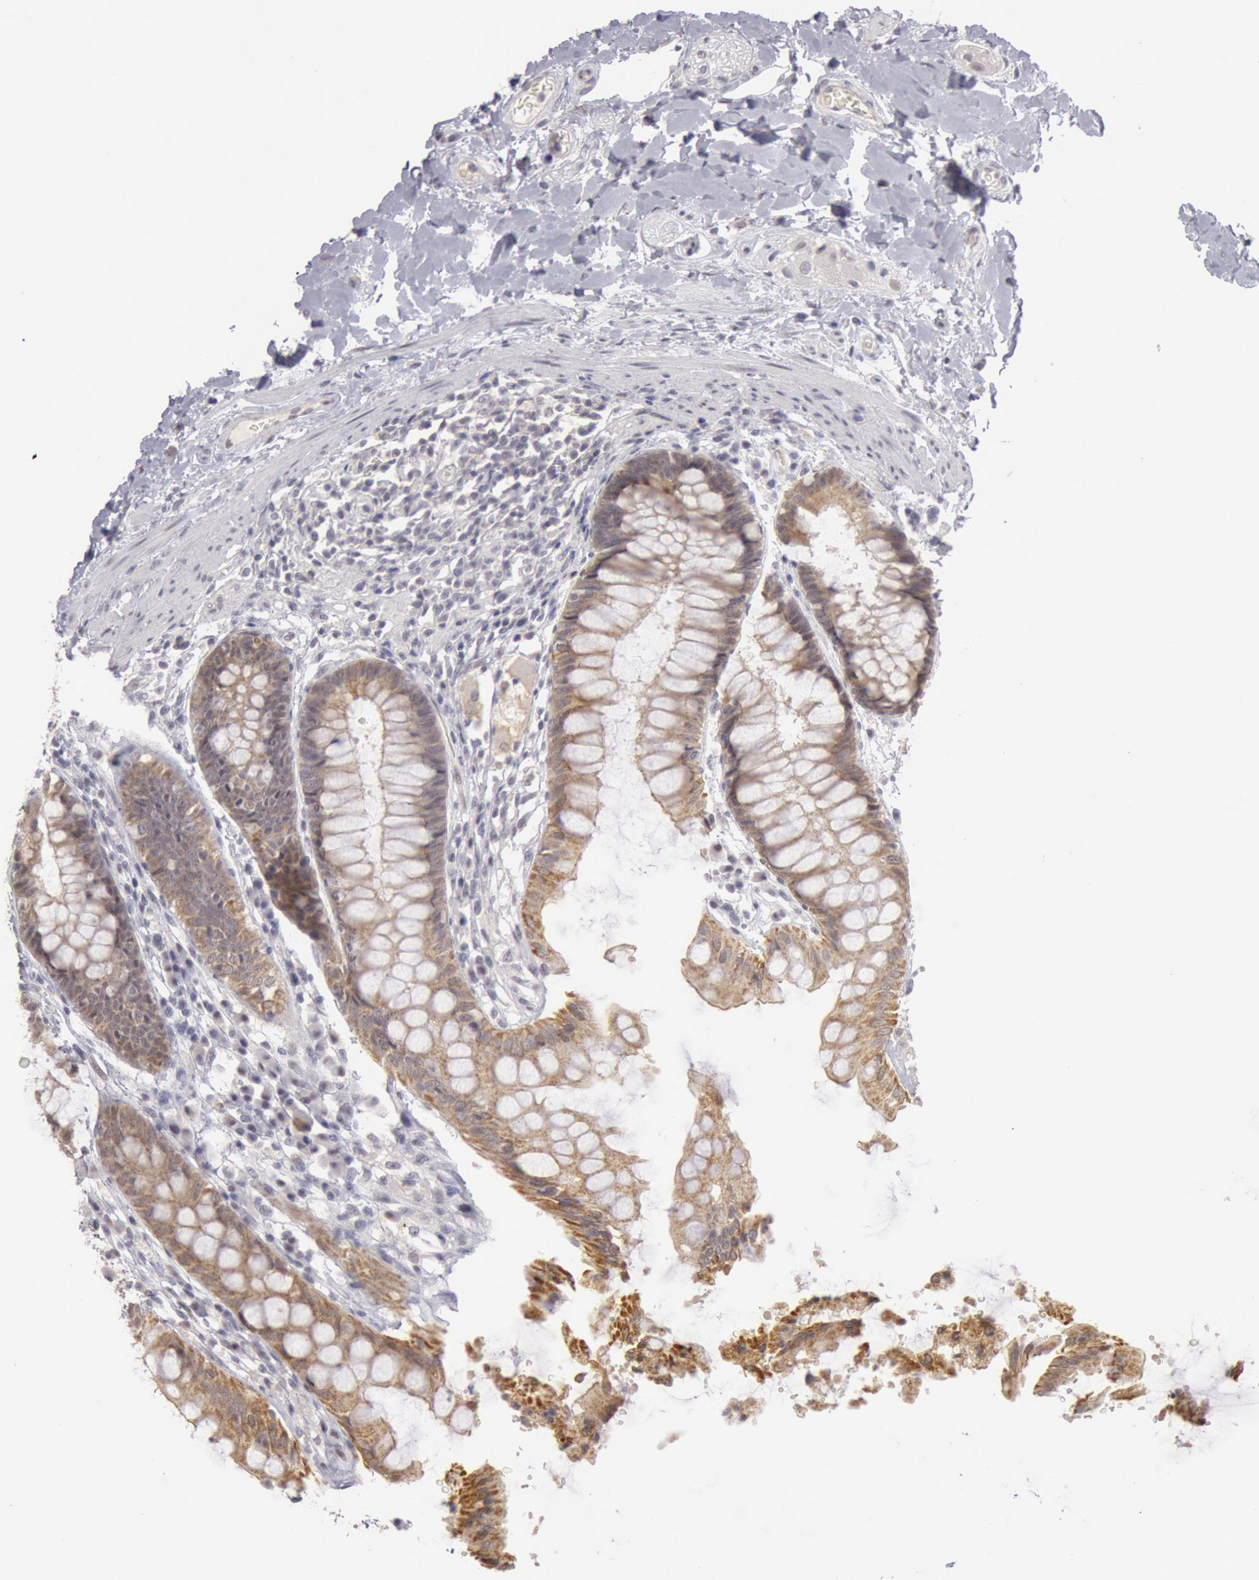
{"staining": {"intensity": "moderate", "quantity": ">75%", "location": "cytoplasmic/membranous"}, "tissue": "rectum", "cell_type": "Glandular cells", "image_type": "normal", "snomed": [{"axis": "morphology", "description": "Normal tissue, NOS"}, {"axis": "topography", "description": "Rectum"}], "caption": "Protein expression analysis of unremarkable rectum displays moderate cytoplasmic/membranous expression in approximately >75% of glandular cells.", "gene": "JOSD1", "patient": {"sex": "female", "age": 46}}